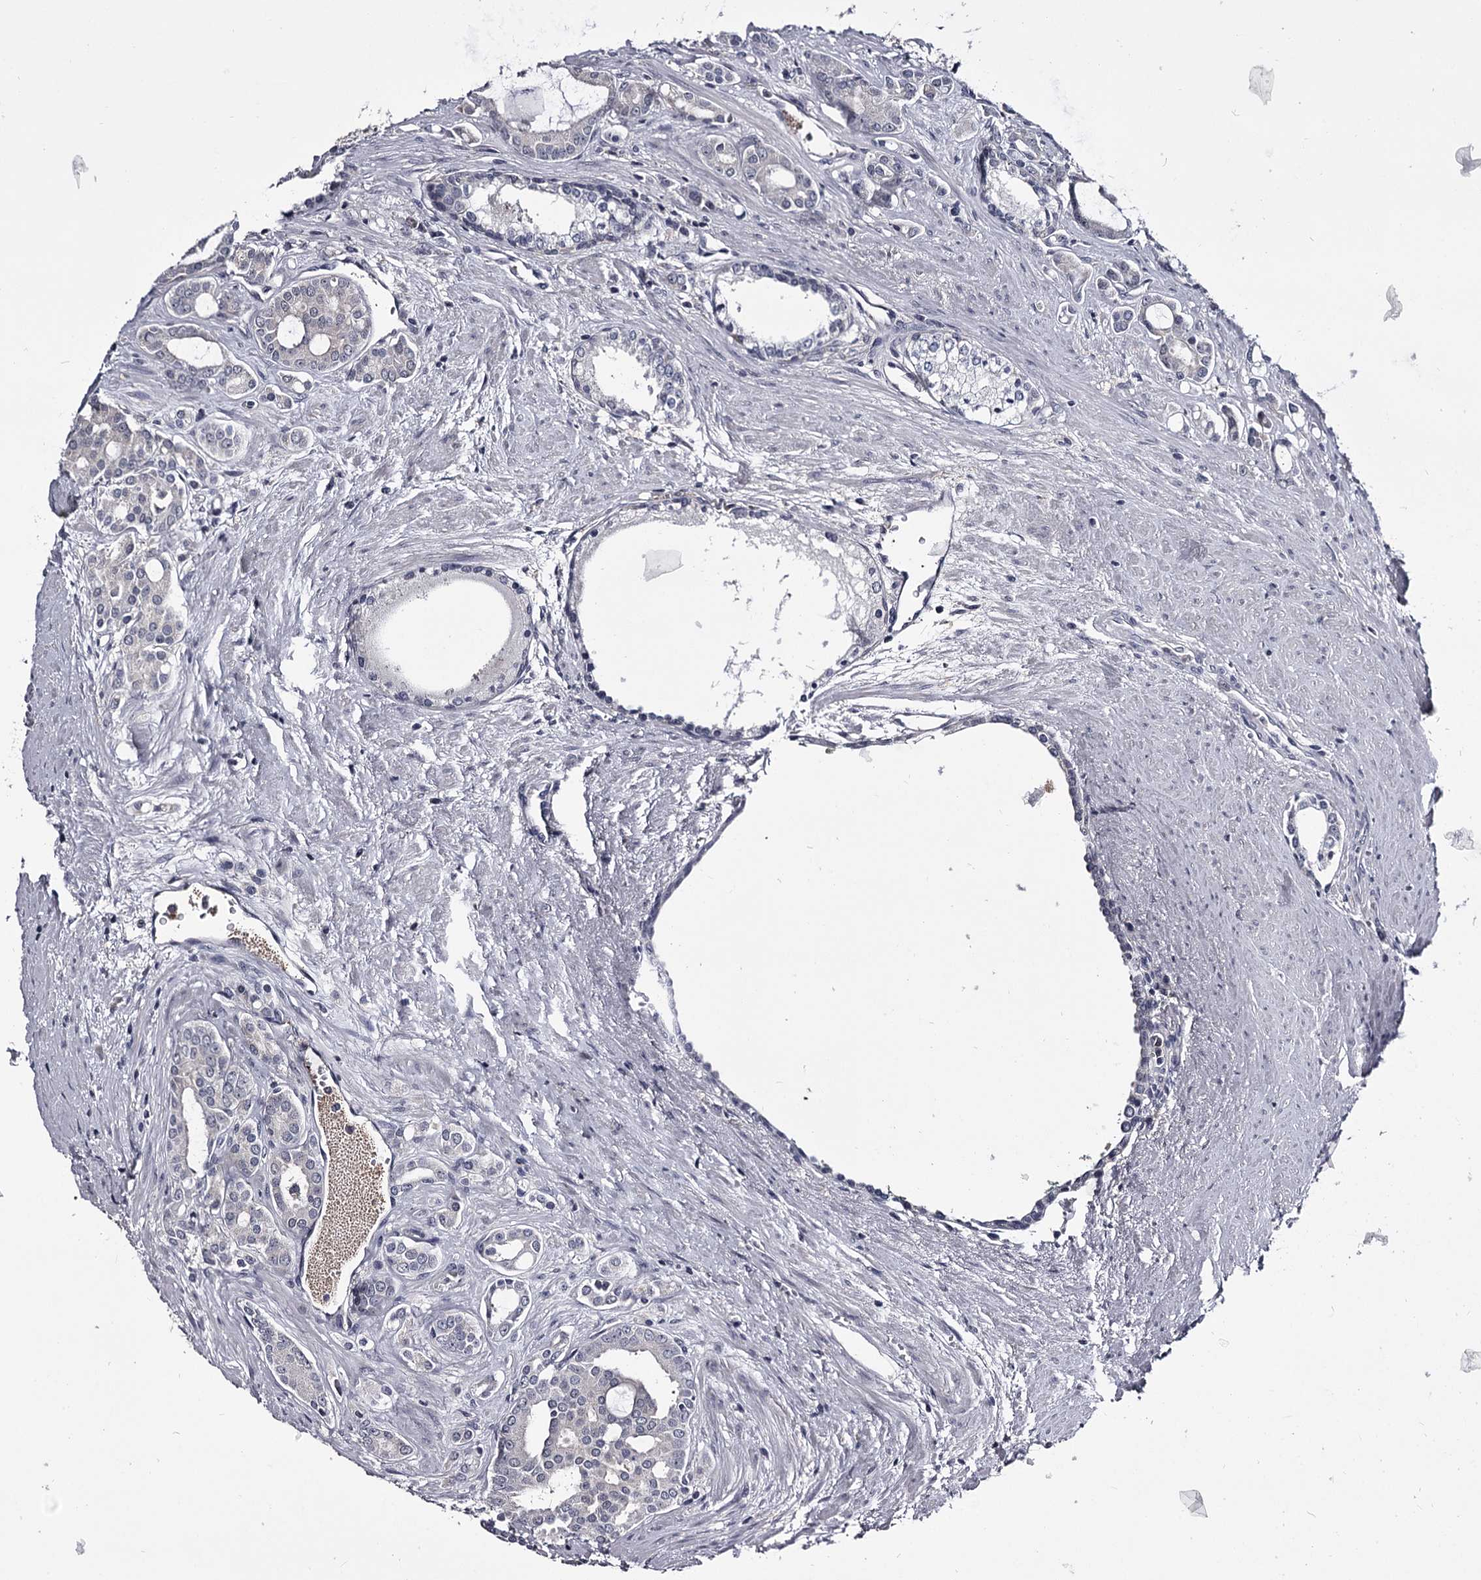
{"staining": {"intensity": "negative", "quantity": "none", "location": "none"}, "tissue": "prostate cancer", "cell_type": "Tumor cells", "image_type": "cancer", "snomed": [{"axis": "morphology", "description": "Adenocarcinoma, High grade"}, {"axis": "topography", "description": "Prostate"}], "caption": "Image shows no significant protein staining in tumor cells of prostate cancer (high-grade adenocarcinoma).", "gene": "GSTO1", "patient": {"sex": "male", "age": 72}}